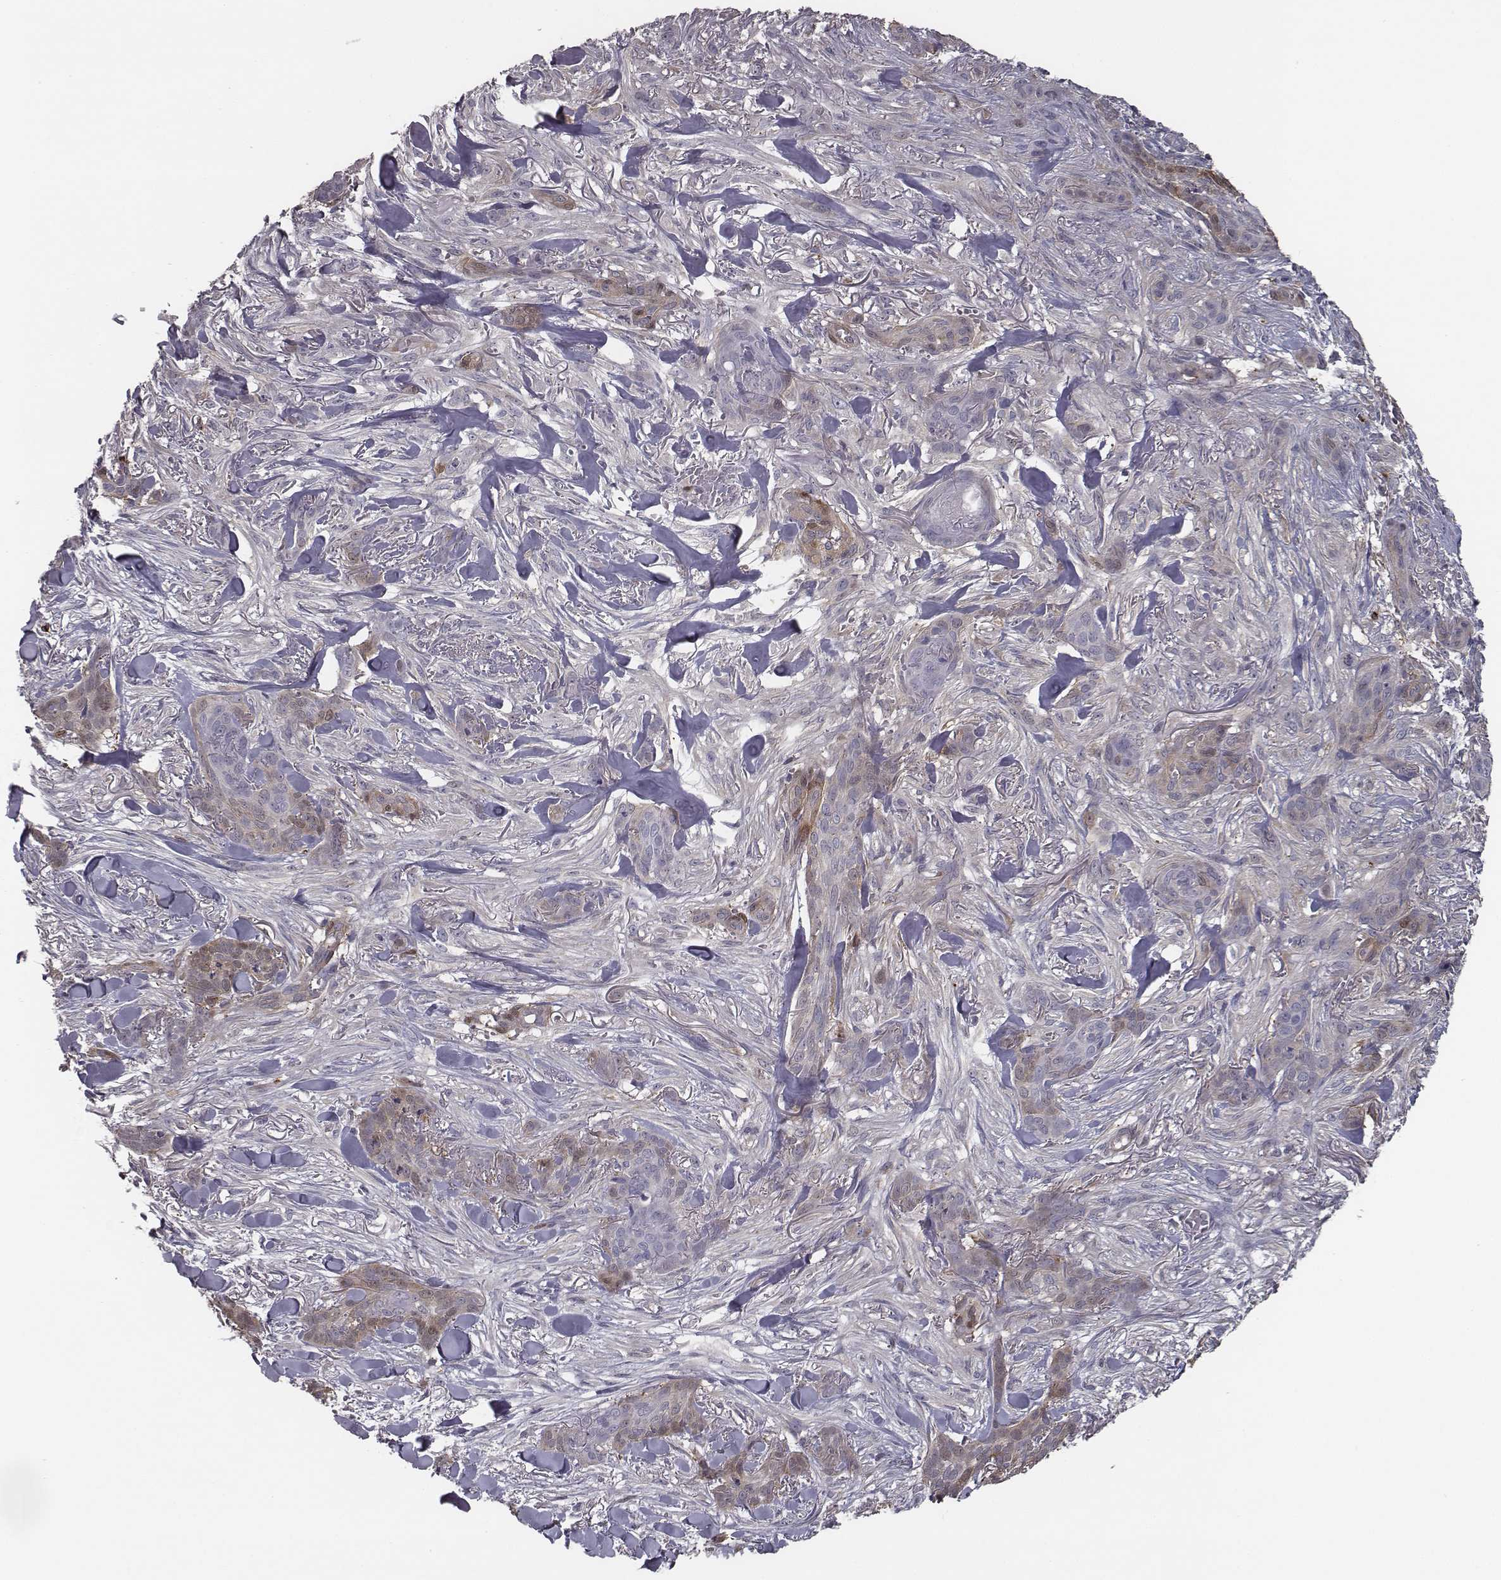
{"staining": {"intensity": "weak", "quantity": "25%-75%", "location": "cytoplasmic/membranous"}, "tissue": "skin cancer", "cell_type": "Tumor cells", "image_type": "cancer", "snomed": [{"axis": "morphology", "description": "Basal cell carcinoma"}, {"axis": "topography", "description": "Skin"}], "caption": "Immunohistochemistry (IHC) histopathology image of neoplastic tissue: skin cancer (basal cell carcinoma) stained using immunohistochemistry displays low levels of weak protein expression localized specifically in the cytoplasmic/membranous of tumor cells, appearing as a cytoplasmic/membranous brown color.", "gene": "ISYNA1", "patient": {"sex": "female", "age": 61}}